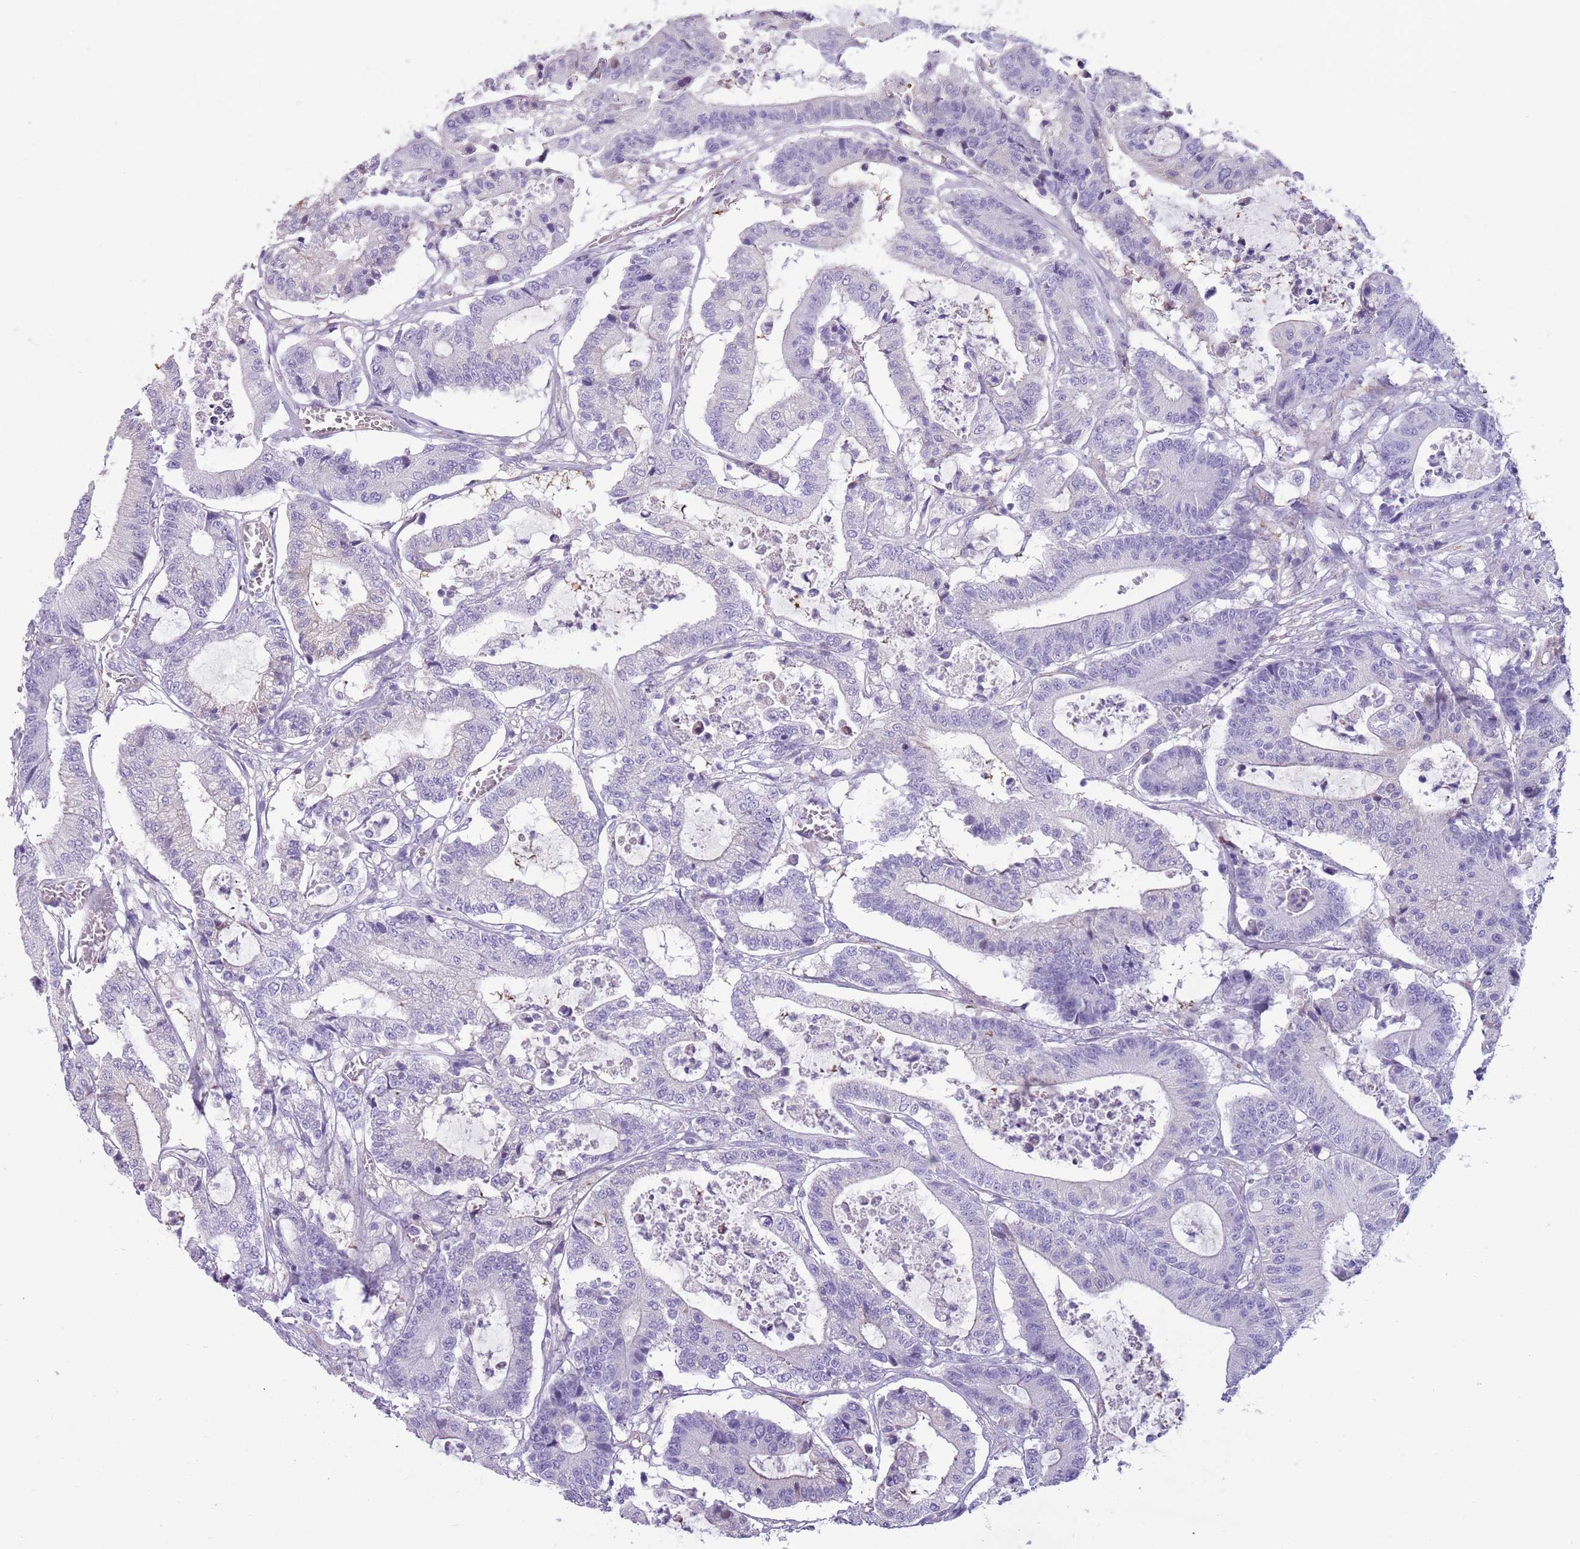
{"staining": {"intensity": "negative", "quantity": "none", "location": "none"}, "tissue": "colorectal cancer", "cell_type": "Tumor cells", "image_type": "cancer", "snomed": [{"axis": "morphology", "description": "Adenocarcinoma, NOS"}, {"axis": "topography", "description": "Colon"}], "caption": "Colorectal cancer stained for a protein using immunohistochemistry (IHC) exhibits no positivity tumor cells.", "gene": "RNF222", "patient": {"sex": "female", "age": 84}}